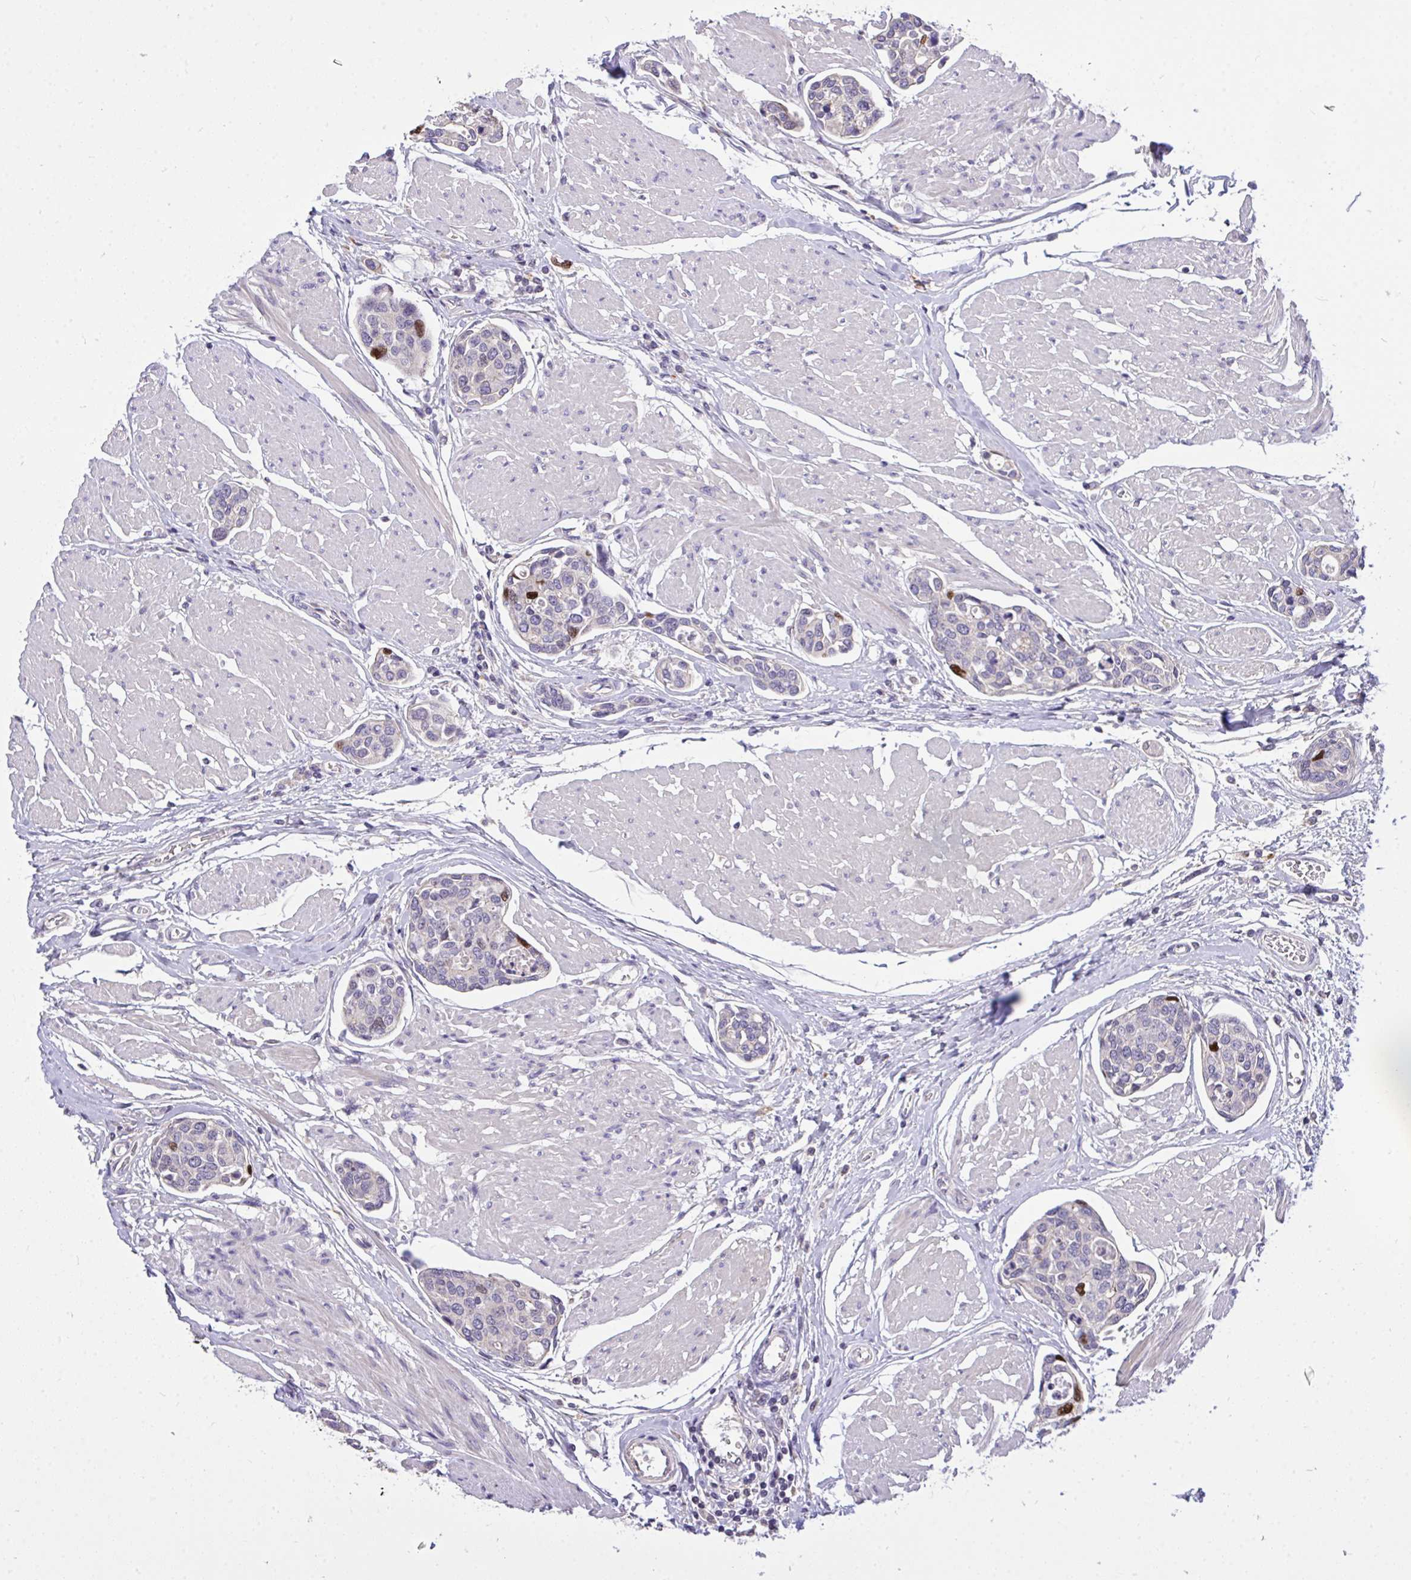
{"staining": {"intensity": "moderate", "quantity": "<25%", "location": "nuclear"}, "tissue": "urothelial cancer", "cell_type": "Tumor cells", "image_type": "cancer", "snomed": [{"axis": "morphology", "description": "Urothelial carcinoma, High grade"}, {"axis": "topography", "description": "Urinary bladder"}], "caption": "Immunohistochemical staining of human urothelial cancer reveals low levels of moderate nuclear protein staining in approximately <25% of tumor cells.", "gene": "C19orf54", "patient": {"sex": "male", "age": 78}}